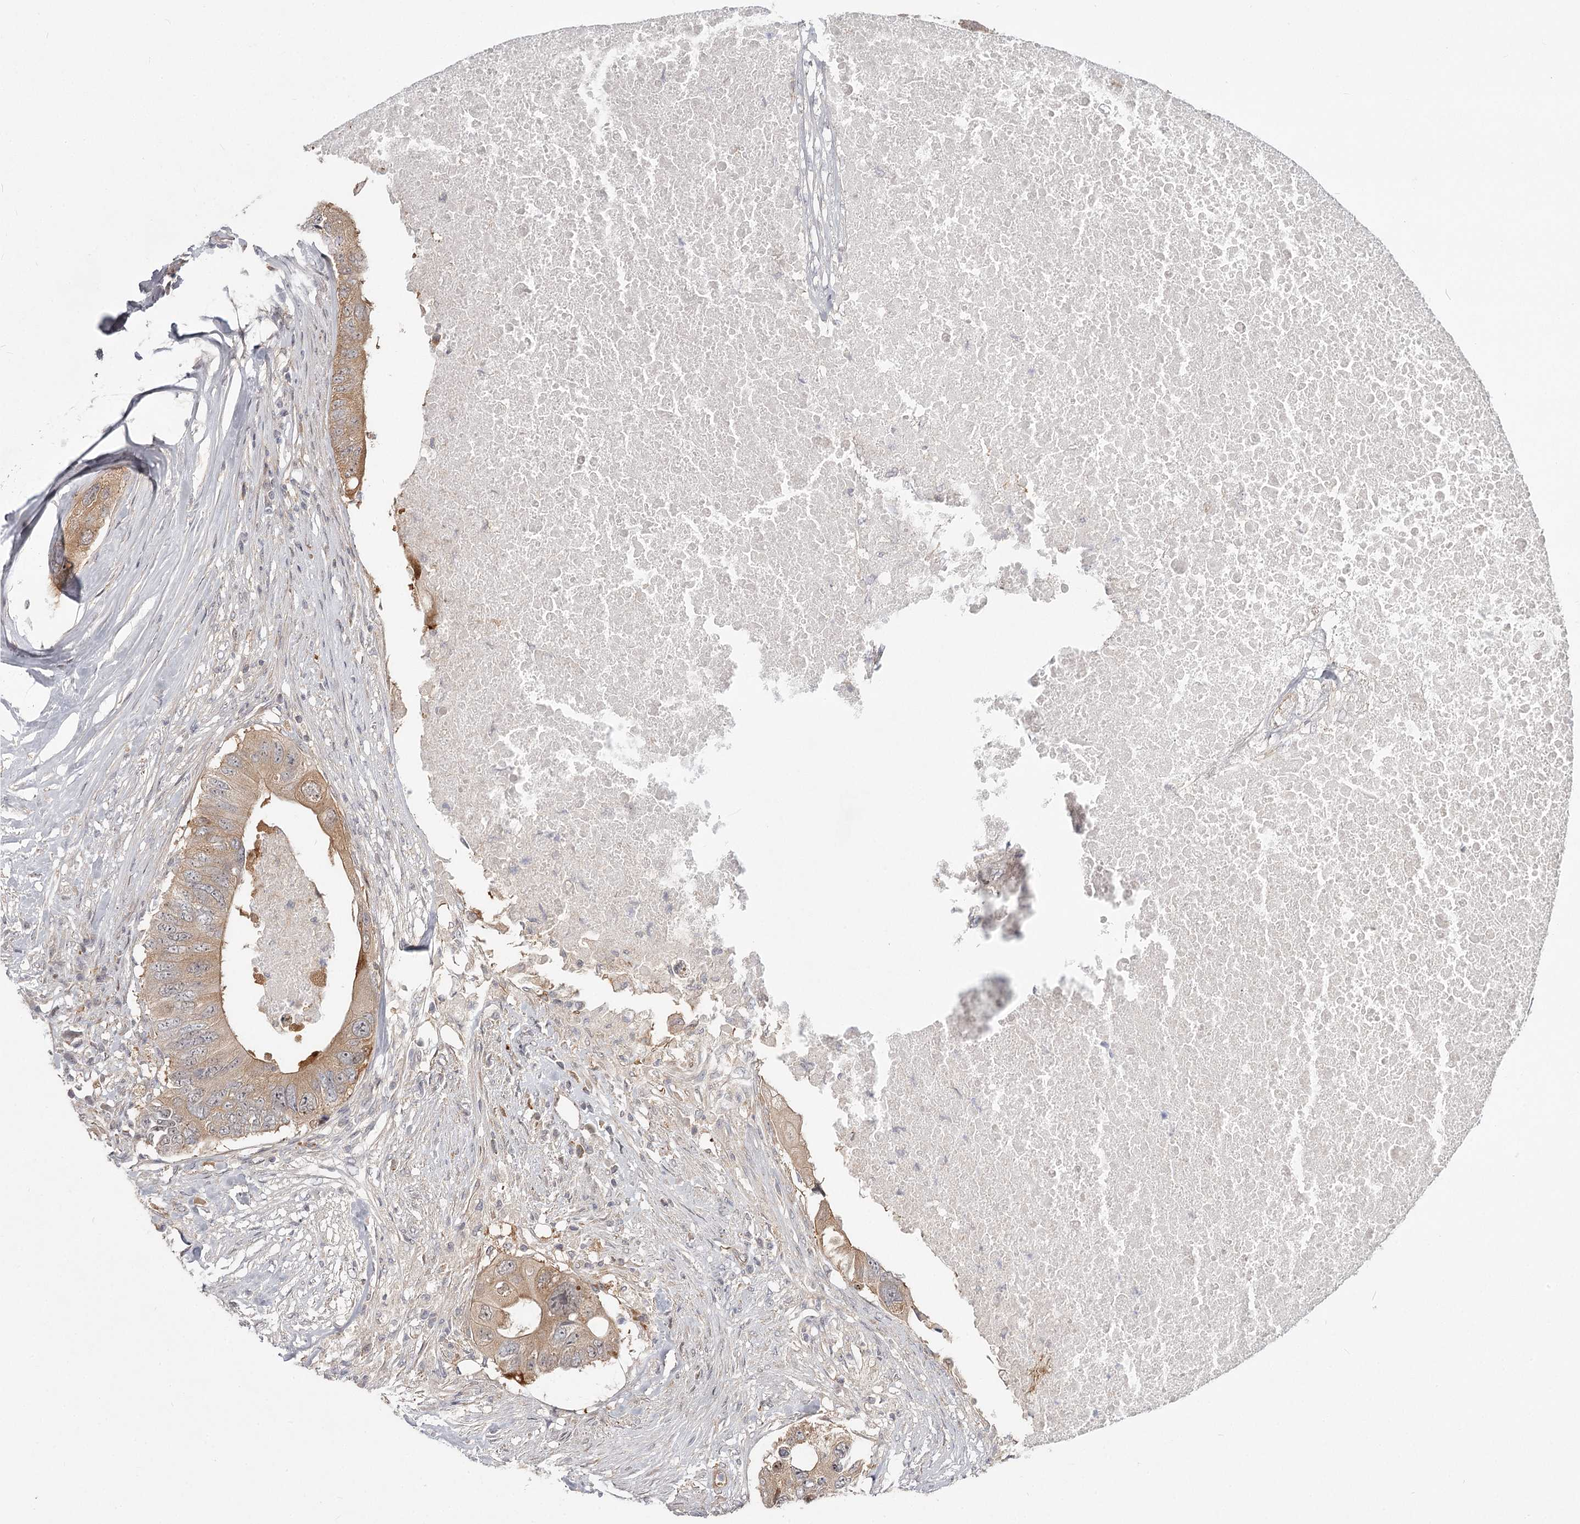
{"staining": {"intensity": "moderate", "quantity": "<25%", "location": "cytoplasmic/membranous"}, "tissue": "colorectal cancer", "cell_type": "Tumor cells", "image_type": "cancer", "snomed": [{"axis": "morphology", "description": "Adenocarcinoma, NOS"}, {"axis": "topography", "description": "Colon"}], "caption": "Immunohistochemistry (IHC) image of neoplastic tissue: colorectal cancer (adenocarcinoma) stained using immunohistochemistry demonstrates low levels of moderate protein expression localized specifically in the cytoplasmic/membranous of tumor cells, appearing as a cytoplasmic/membranous brown color.", "gene": "CCNG2", "patient": {"sex": "male", "age": 71}}